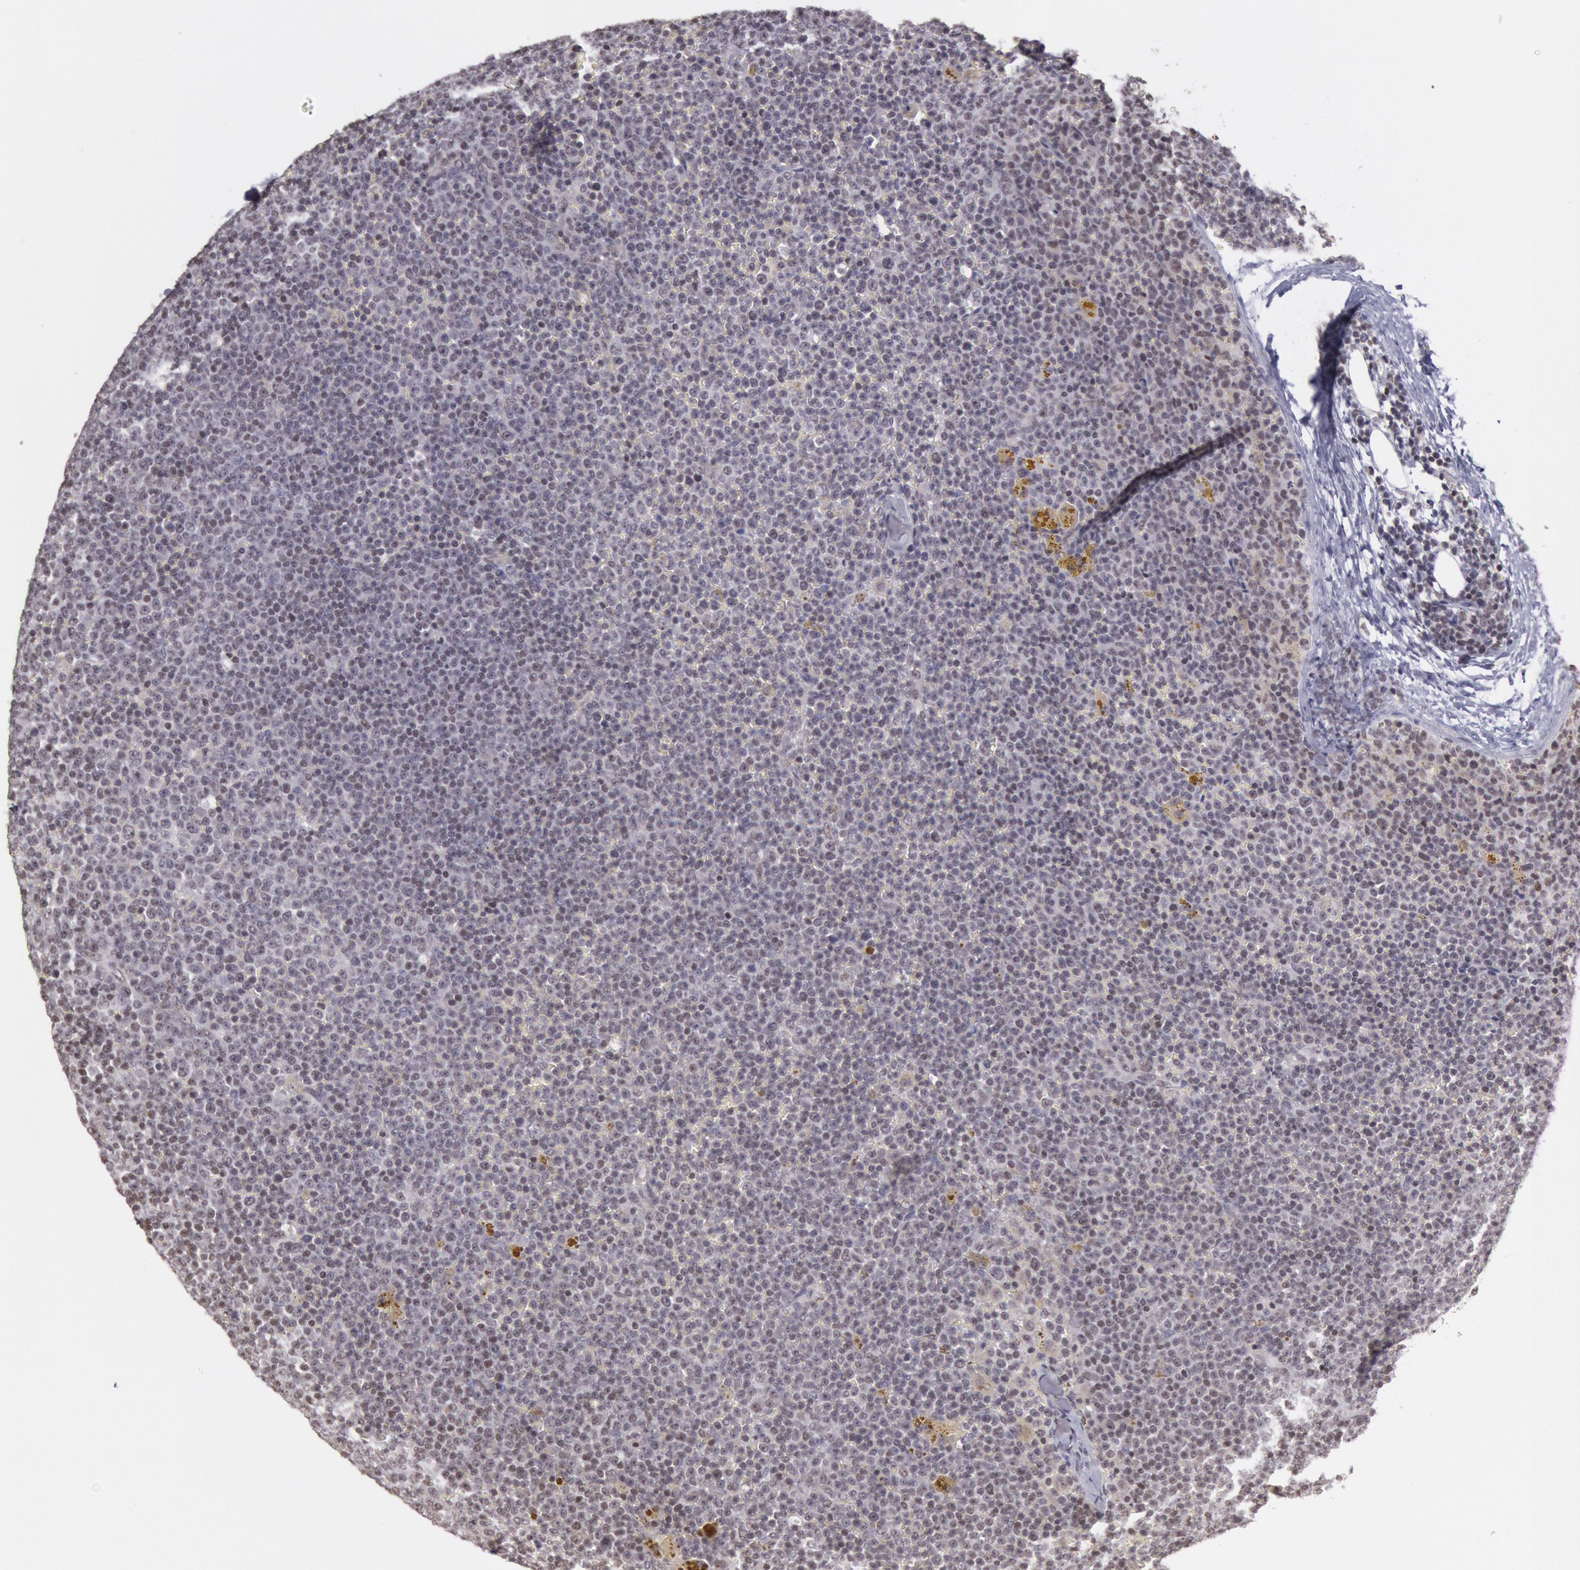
{"staining": {"intensity": "weak", "quantity": "<25%", "location": "nuclear"}, "tissue": "lymphoma", "cell_type": "Tumor cells", "image_type": "cancer", "snomed": [{"axis": "morphology", "description": "Malignant lymphoma, non-Hodgkin's type, Low grade"}, {"axis": "topography", "description": "Lymph node"}], "caption": "Immunohistochemistry (IHC) histopathology image of neoplastic tissue: human lymphoma stained with DAB shows no significant protein positivity in tumor cells.", "gene": "NKAP", "patient": {"sex": "male", "age": 50}}